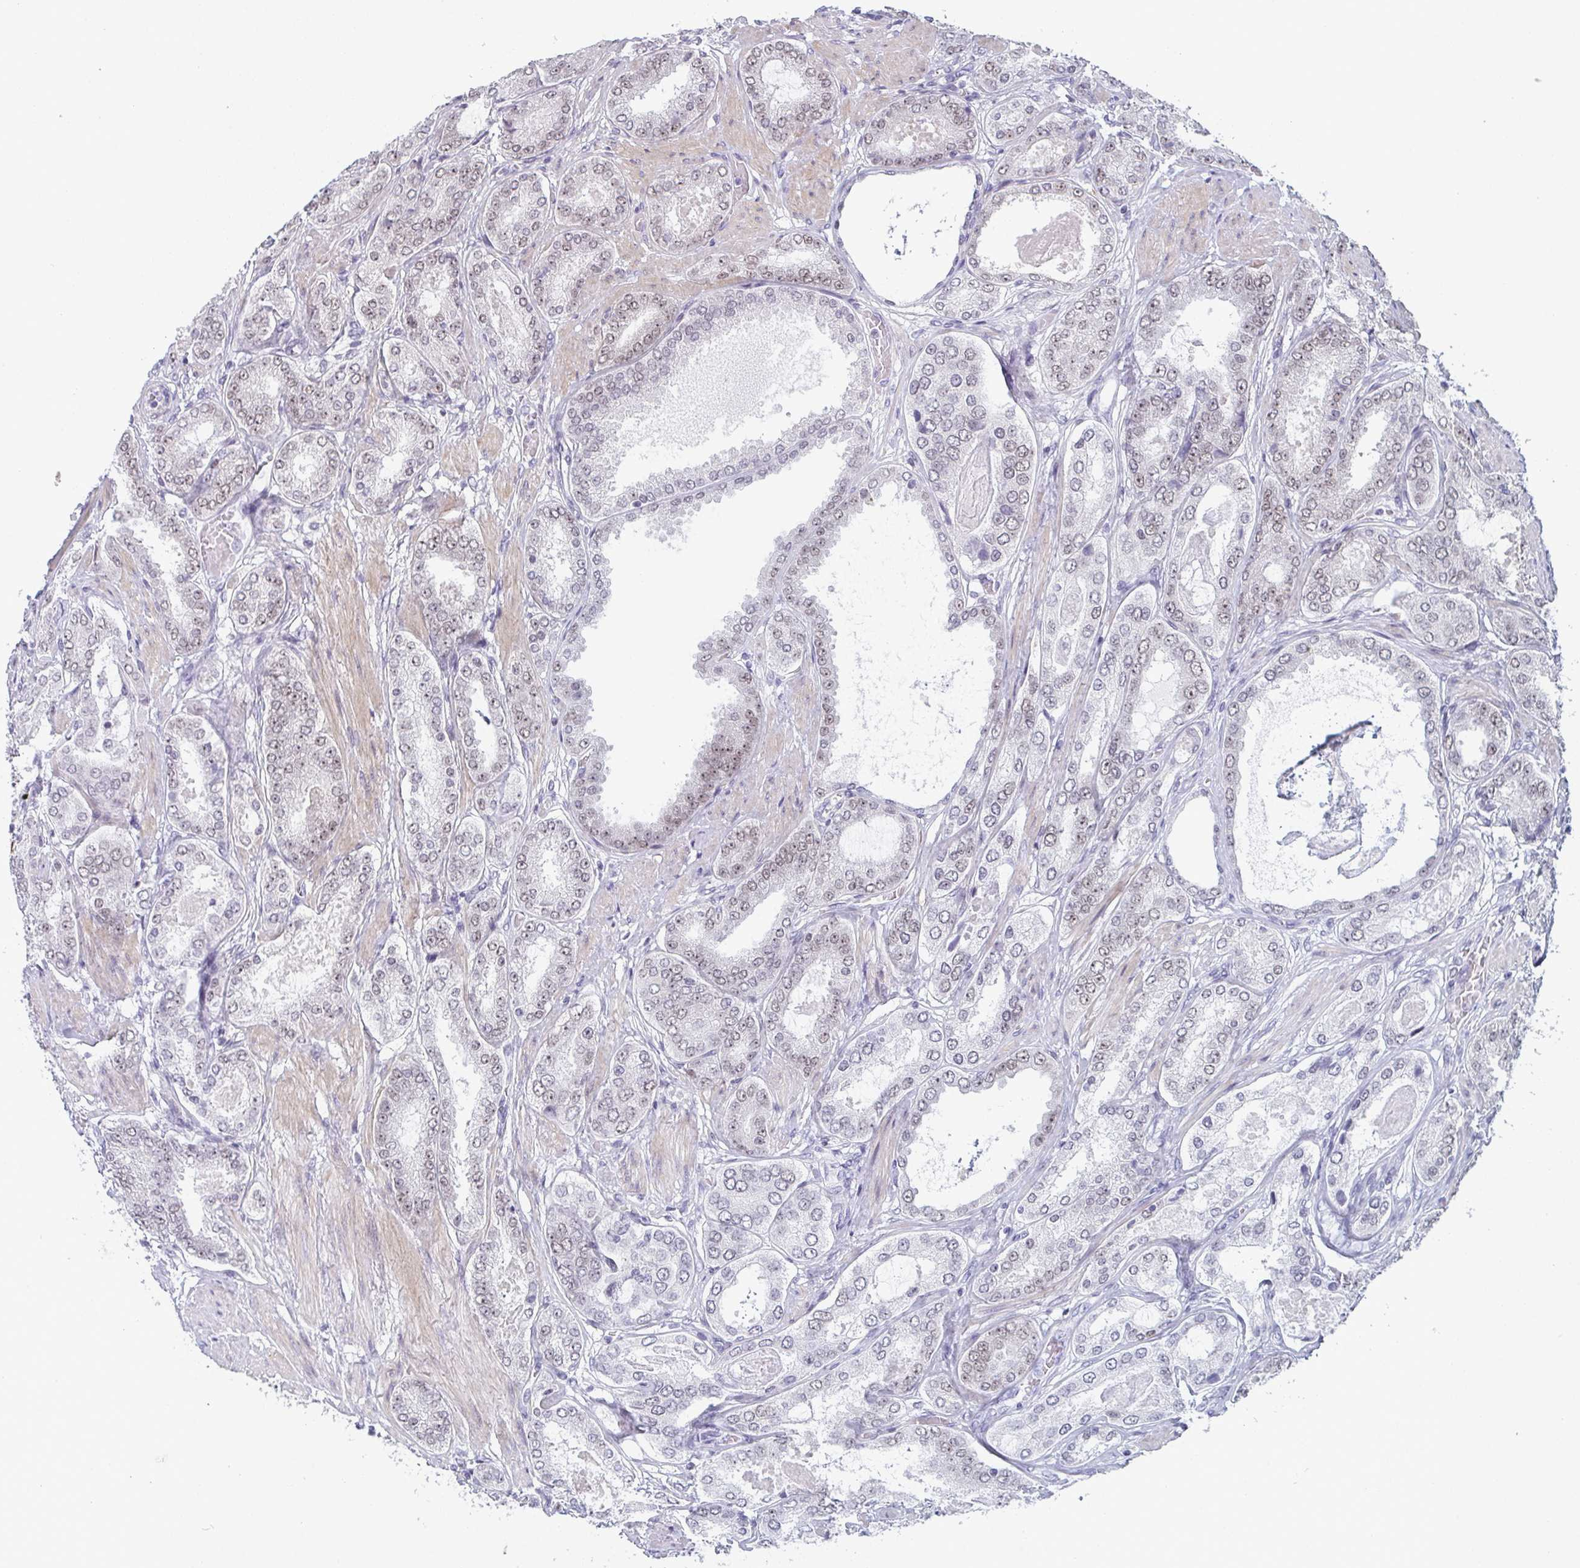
{"staining": {"intensity": "weak", "quantity": "<25%", "location": "nuclear"}, "tissue": "prostate cancer", "cell_type": "Tumor cells", "image_type": "cancer", "snomed": [{"axis": "morphology", "description": "Adenocarcinoma, High grade"}, {"axis": "topography", "description": "Prostate"}], "caption": "Immunohistochemistry (IHC) photomicrograph of high-grade adenocarcinoma (prostate) stained for a protein (brown), which reveals no positivity in tumor cells. The staining was performed using DAB (3,3'-diaminobenzidine) to visualize the protein expression in brown, while the nuclei were stained in blue with hematoxylin (Magnification: 20x).", "gene": "PYCR3", "patient": {"sex": "male", "age": 63}}